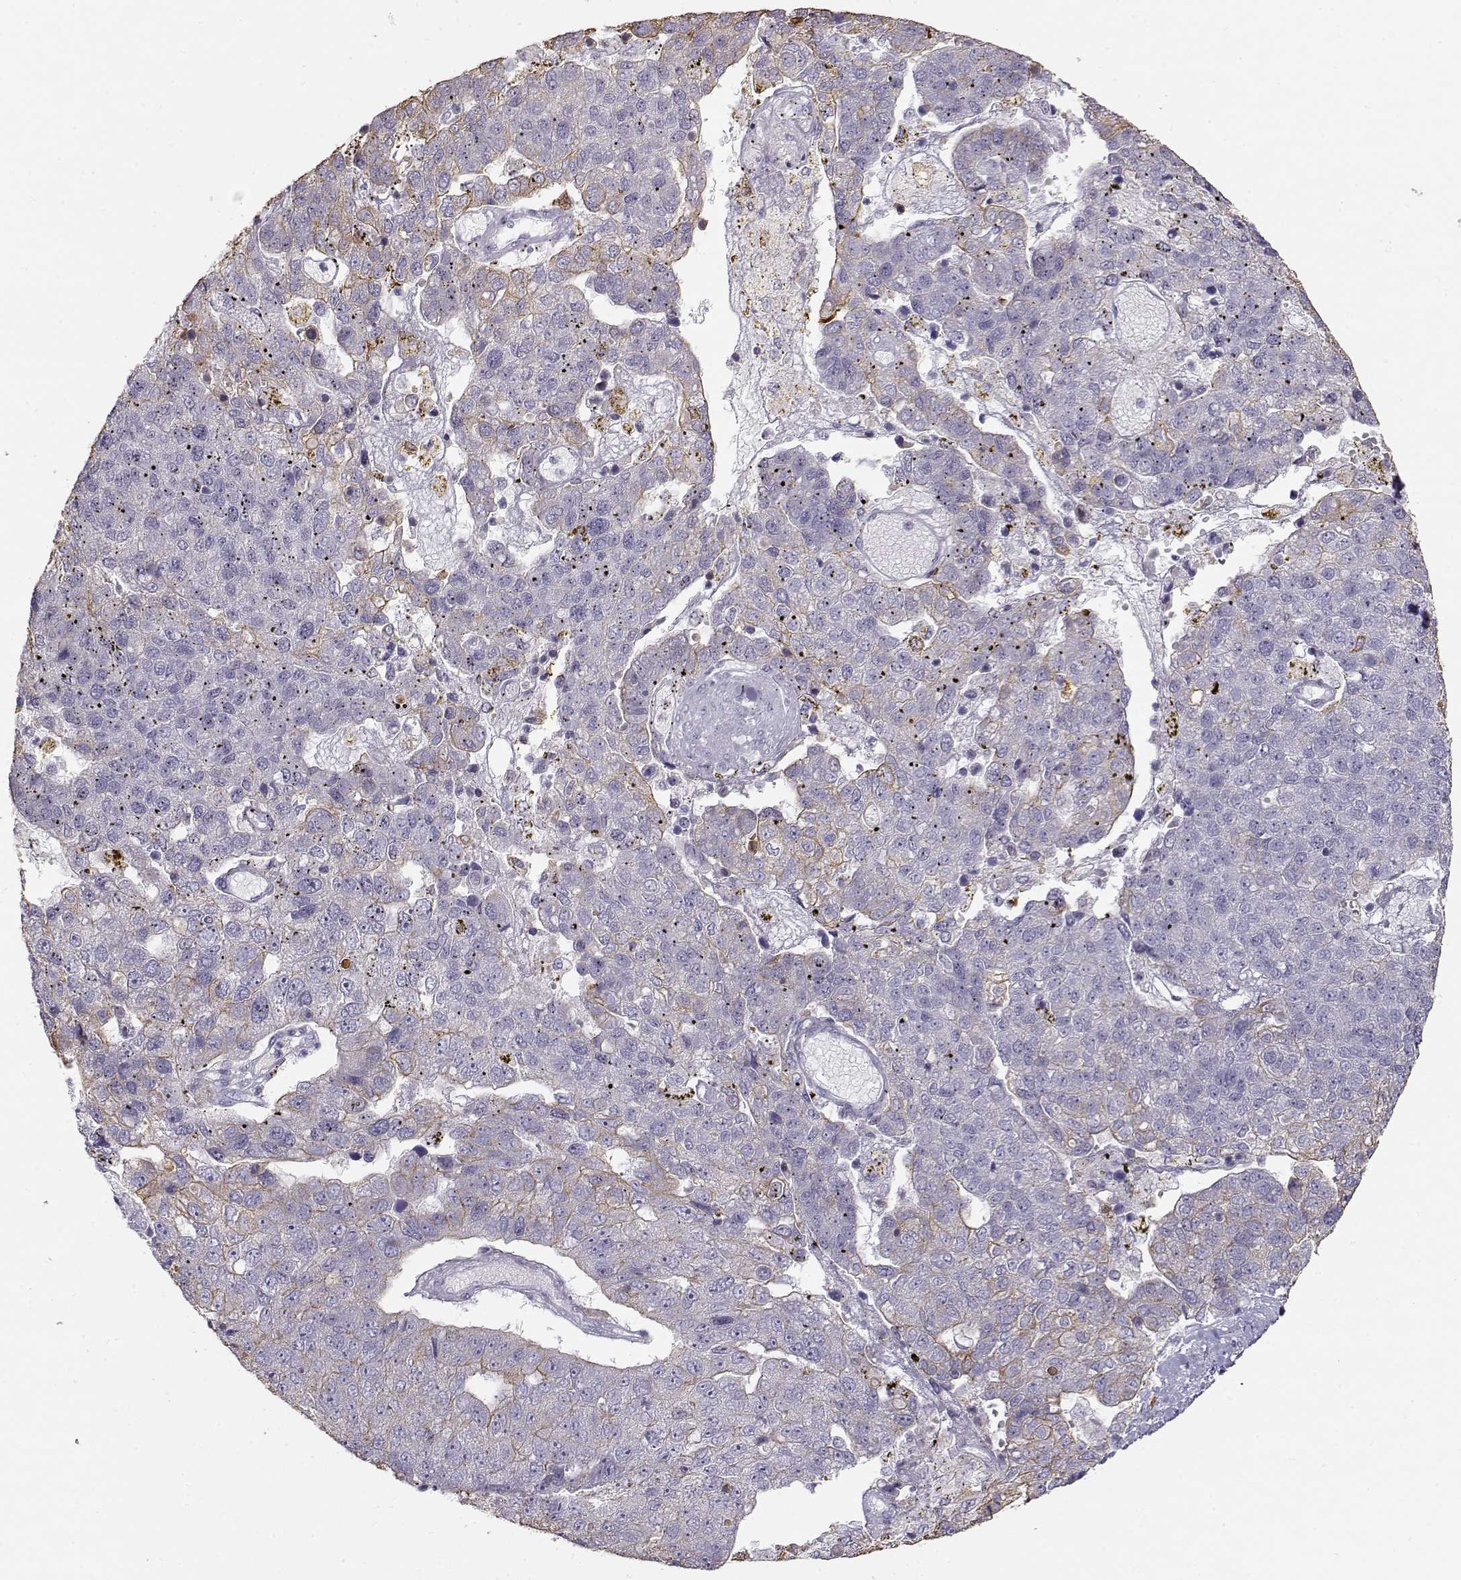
{"staining": {"intensity": "moderate", "quantity": "<25%", "location": "cytoplasmic/membranous"}, "tissue": "pancreatic cancer", "cell_type": "Tumor cells", "image_type": "cancer", "snomed": [{"axis": "morphology", "description": "Adenocarcinoma, NOS"}, {"axis": "topography", "description": "Pancreas"}], "caption": "Protein staining by immunohistochemistry reveals moderate cytoplasmic/membranous staining in approximately <25% of tumor cells in adenocarcinoma (pancreatic). The protein is stained brown, and the nuclei are stained in blue (DAB (3,3'-diaminobenzidine) IHC with brightfield microscopy, high magnification).", "gene": "S100B", "patient": {"sex": "female", "age": 61}}